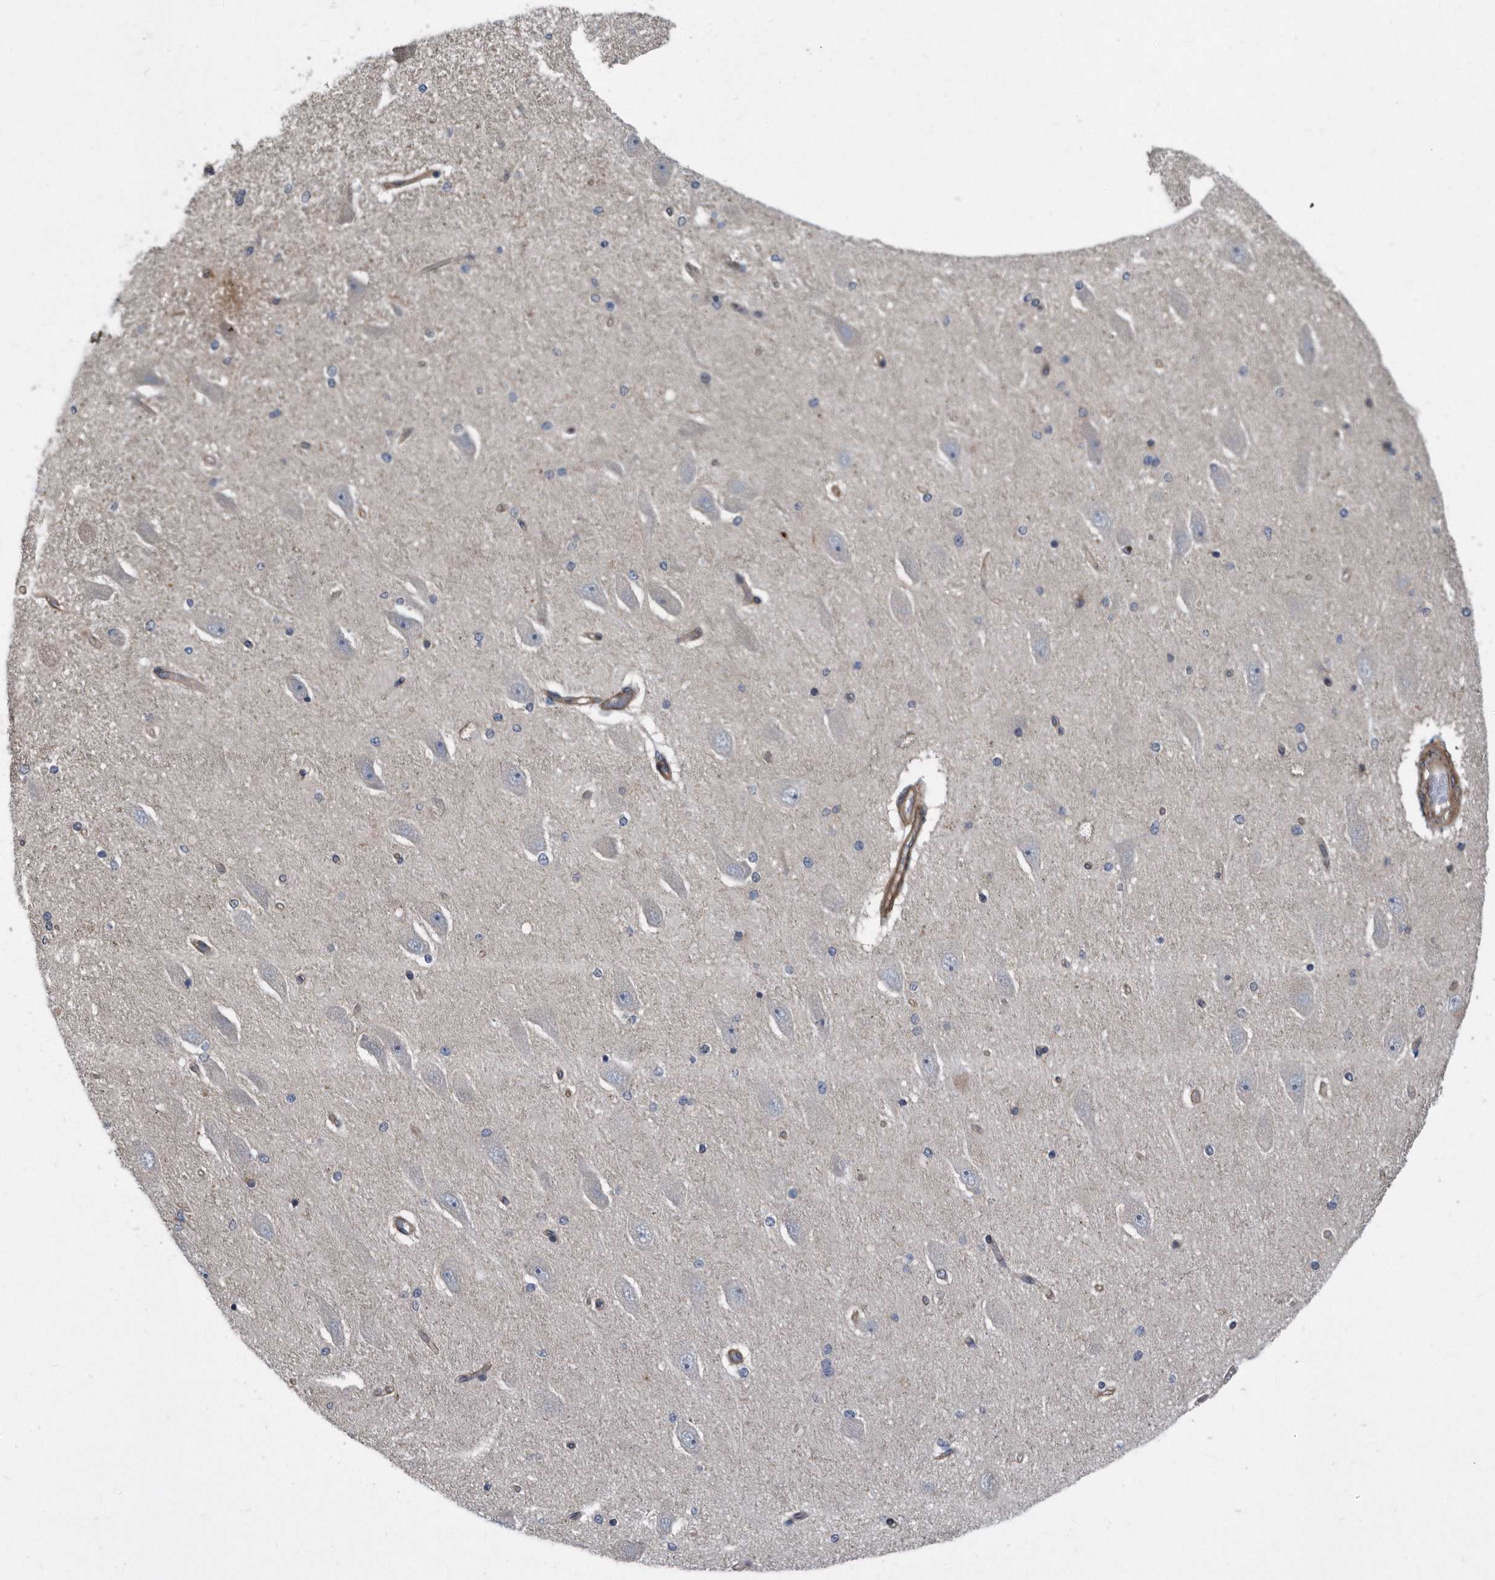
{"staining": {"intensity": "negative", "quantity": "none", "location": "none"}, "tissue": "hippocampus", "cell_type": "Glial cells", "image_type": "normal", "snomed": [{"axis": "morphology", "description": "Normal tissue, NOS"}, {"axis": "topography", "description": "Hippocampus"}], "caption": "A high-resolution histopathology image shows immunohistochemistry (IHC) staining of unremarkable hippocampus, which demonstrates no significant expression in glial cells. The staining is performed using DAB brown chromogen with nuclei counter-stained in using hematoxylin.", "gene": "ARMCX1", "patient": {"sex": "female", "age": 54}}